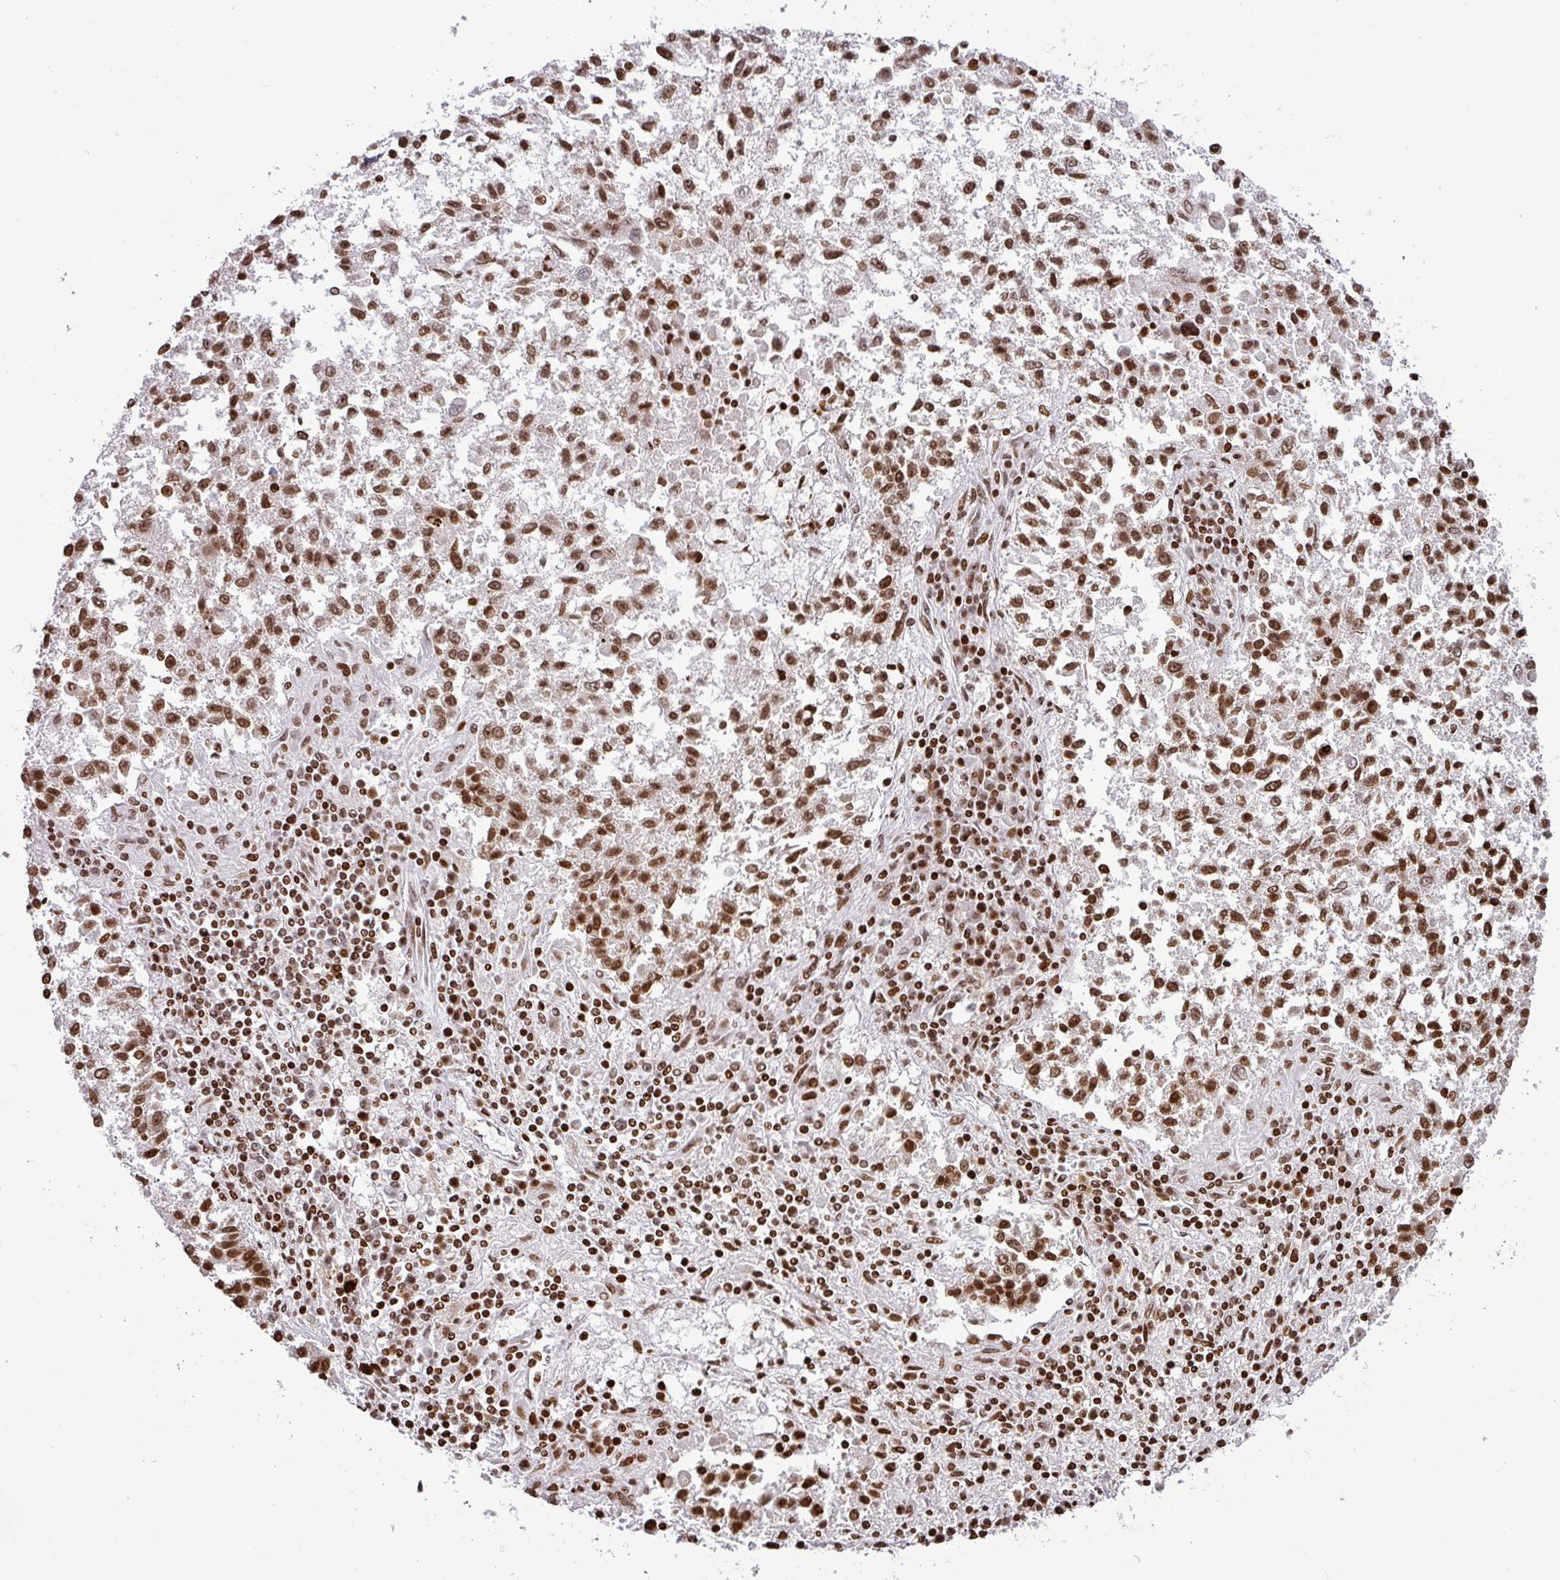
{"staining": {"intensity": "moderate", "quantity": ">75%", "location": "nuclear"}, "tissue": "lung cancer", "cell_type": "Tumor cells", "image_type": "cancer", "snomed": [{"axis": "morphology", "description": "Squamous cell carcinoma, NOS"}, {"axis": "topography", "description": "Lung"}], "caption": "This image demonstrates immunohistochemistry (IHC) staining of squamous cell carcinoma (lung), with medium moderate nuclear positivity in approximately >75% of tumor cells.", "gene": "RASL11A", "patient": {"sex": "male", "age": 73}}